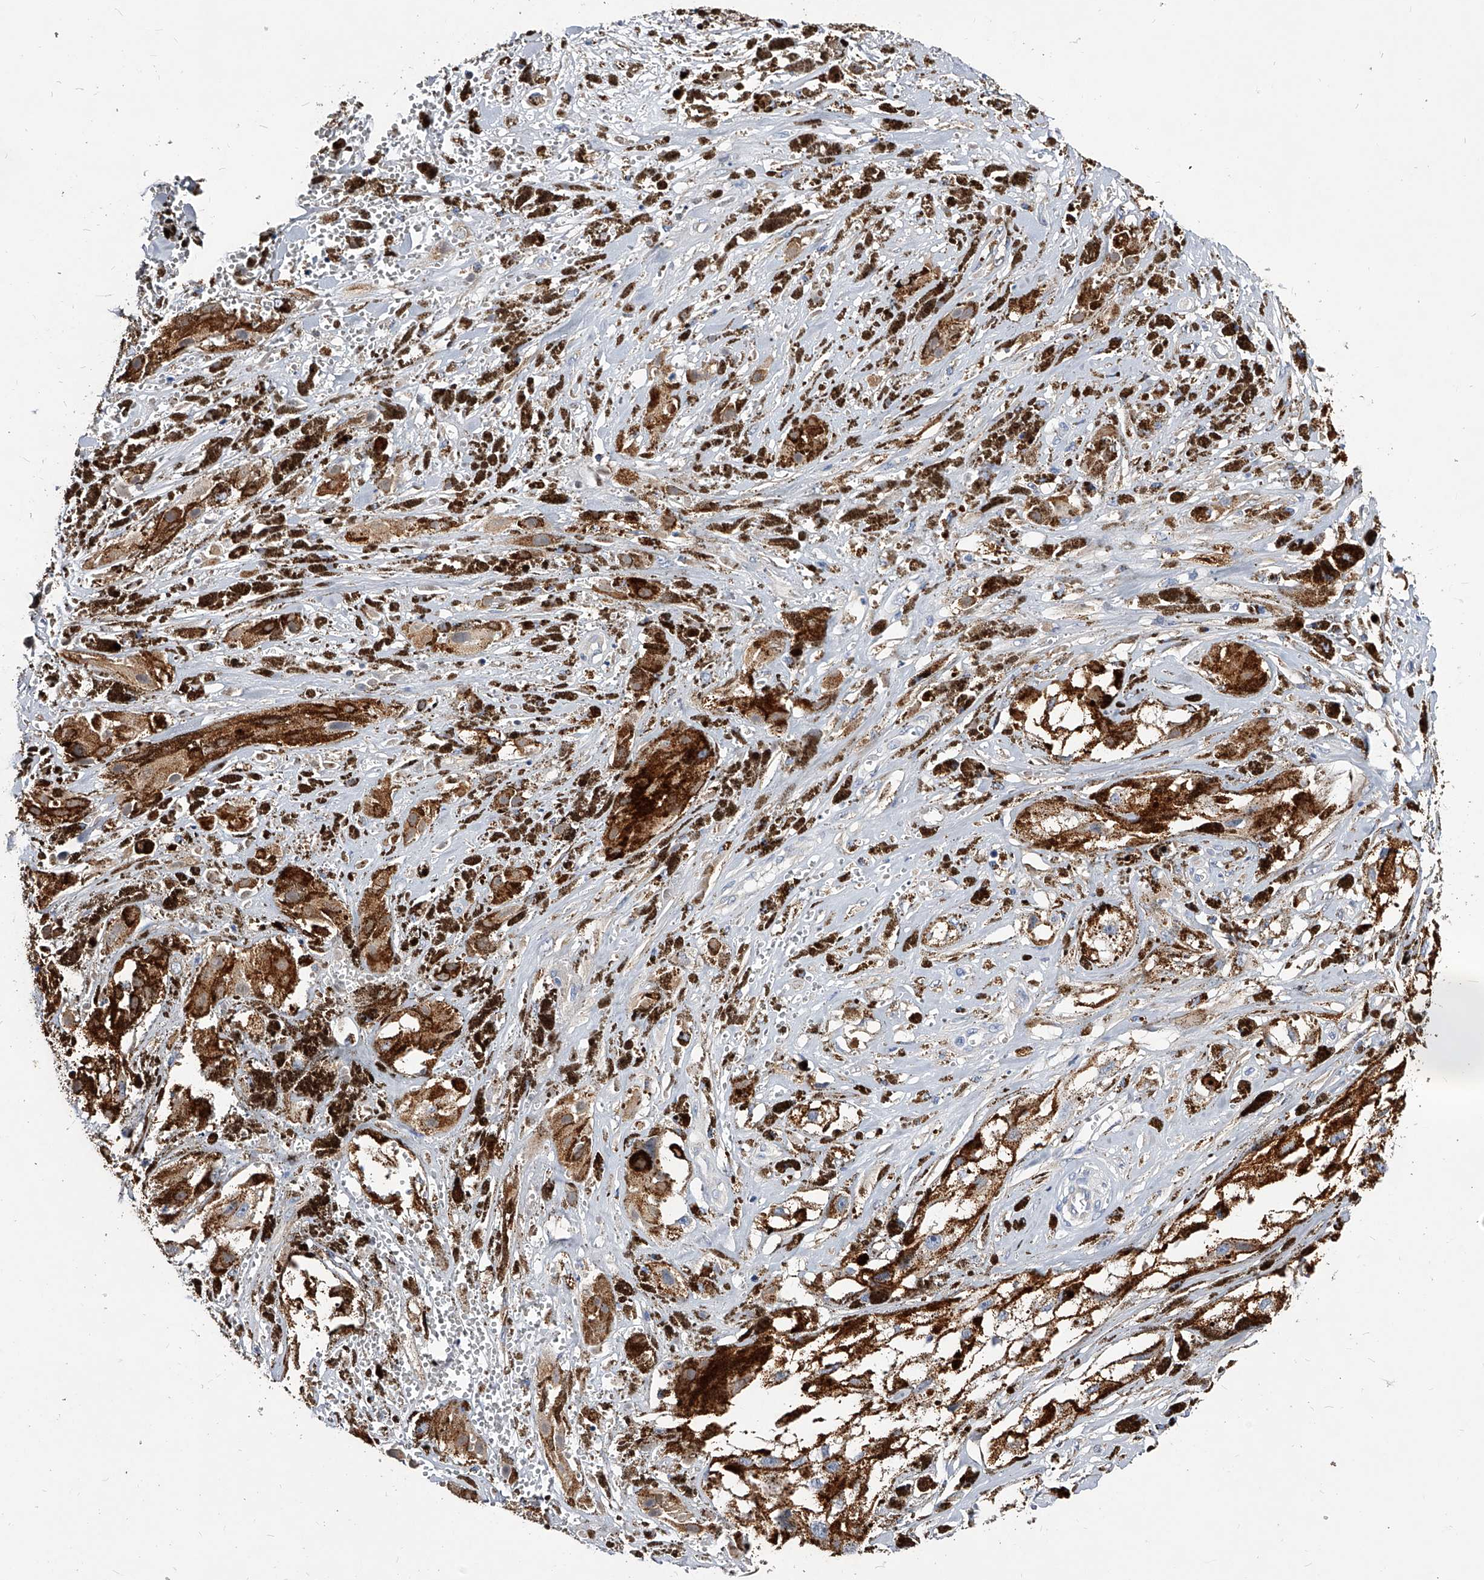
{"staining": {"intensity": "negative", "quantity": "none", "location": "none"}, "tissue": "melanoma", "cell_type": "Tumor cells", "image_type": "cancer", "snomed": [{"axis": "morphology", "description": "Malignant melanoma, NOS"}, {"axis": "topography", "description": "Skin"}], "caption": "Immunohistochemistry image of malignant melanoma stained for a protein (brown), which shows no staining in tumor cells.", "gene": "ARL4C", "patient": {"sex": "male", "age": 88}}